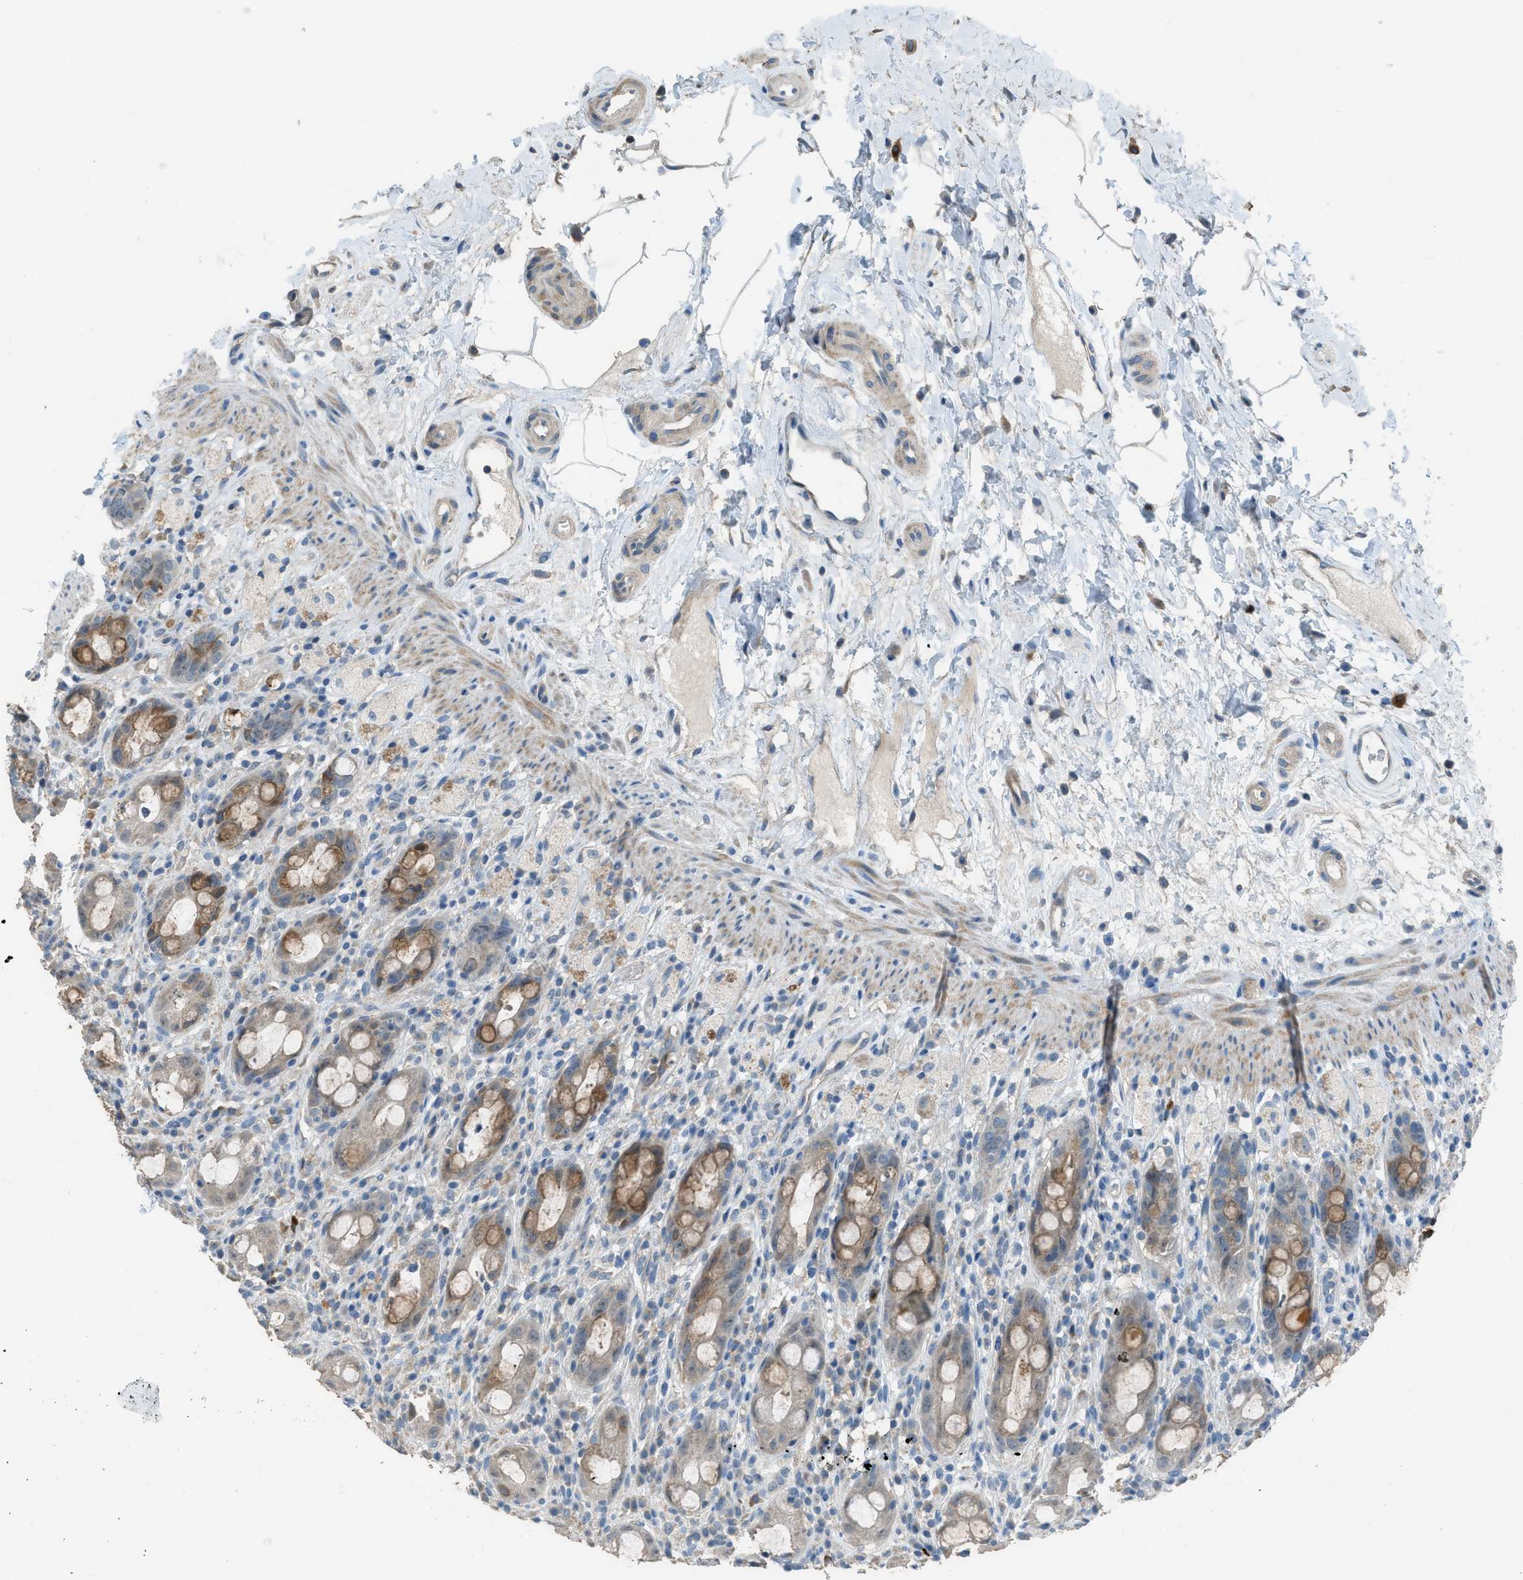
{"staining": {"intensity": "moderate", "quantity": ">75%", "location": "cytoplasmic/membranous"}, "tissue": "rectum", "cell_type": "Glandular cells", "image_type": "normal", "snomed": [{"axis": "morphology", "description": "Normal tissue, NOS"}, {"axis": "topography", "description": "Rectum"}], "caption": "Moderate cytoplasmic/membranous positivity is seen in about >75% of glandular cells in unremarkable rectum. The protein is shown in brown color, while the nuclei are stained blue.", "gene": "TIMD4", "patient": {"sex": "male", "age": 44}}